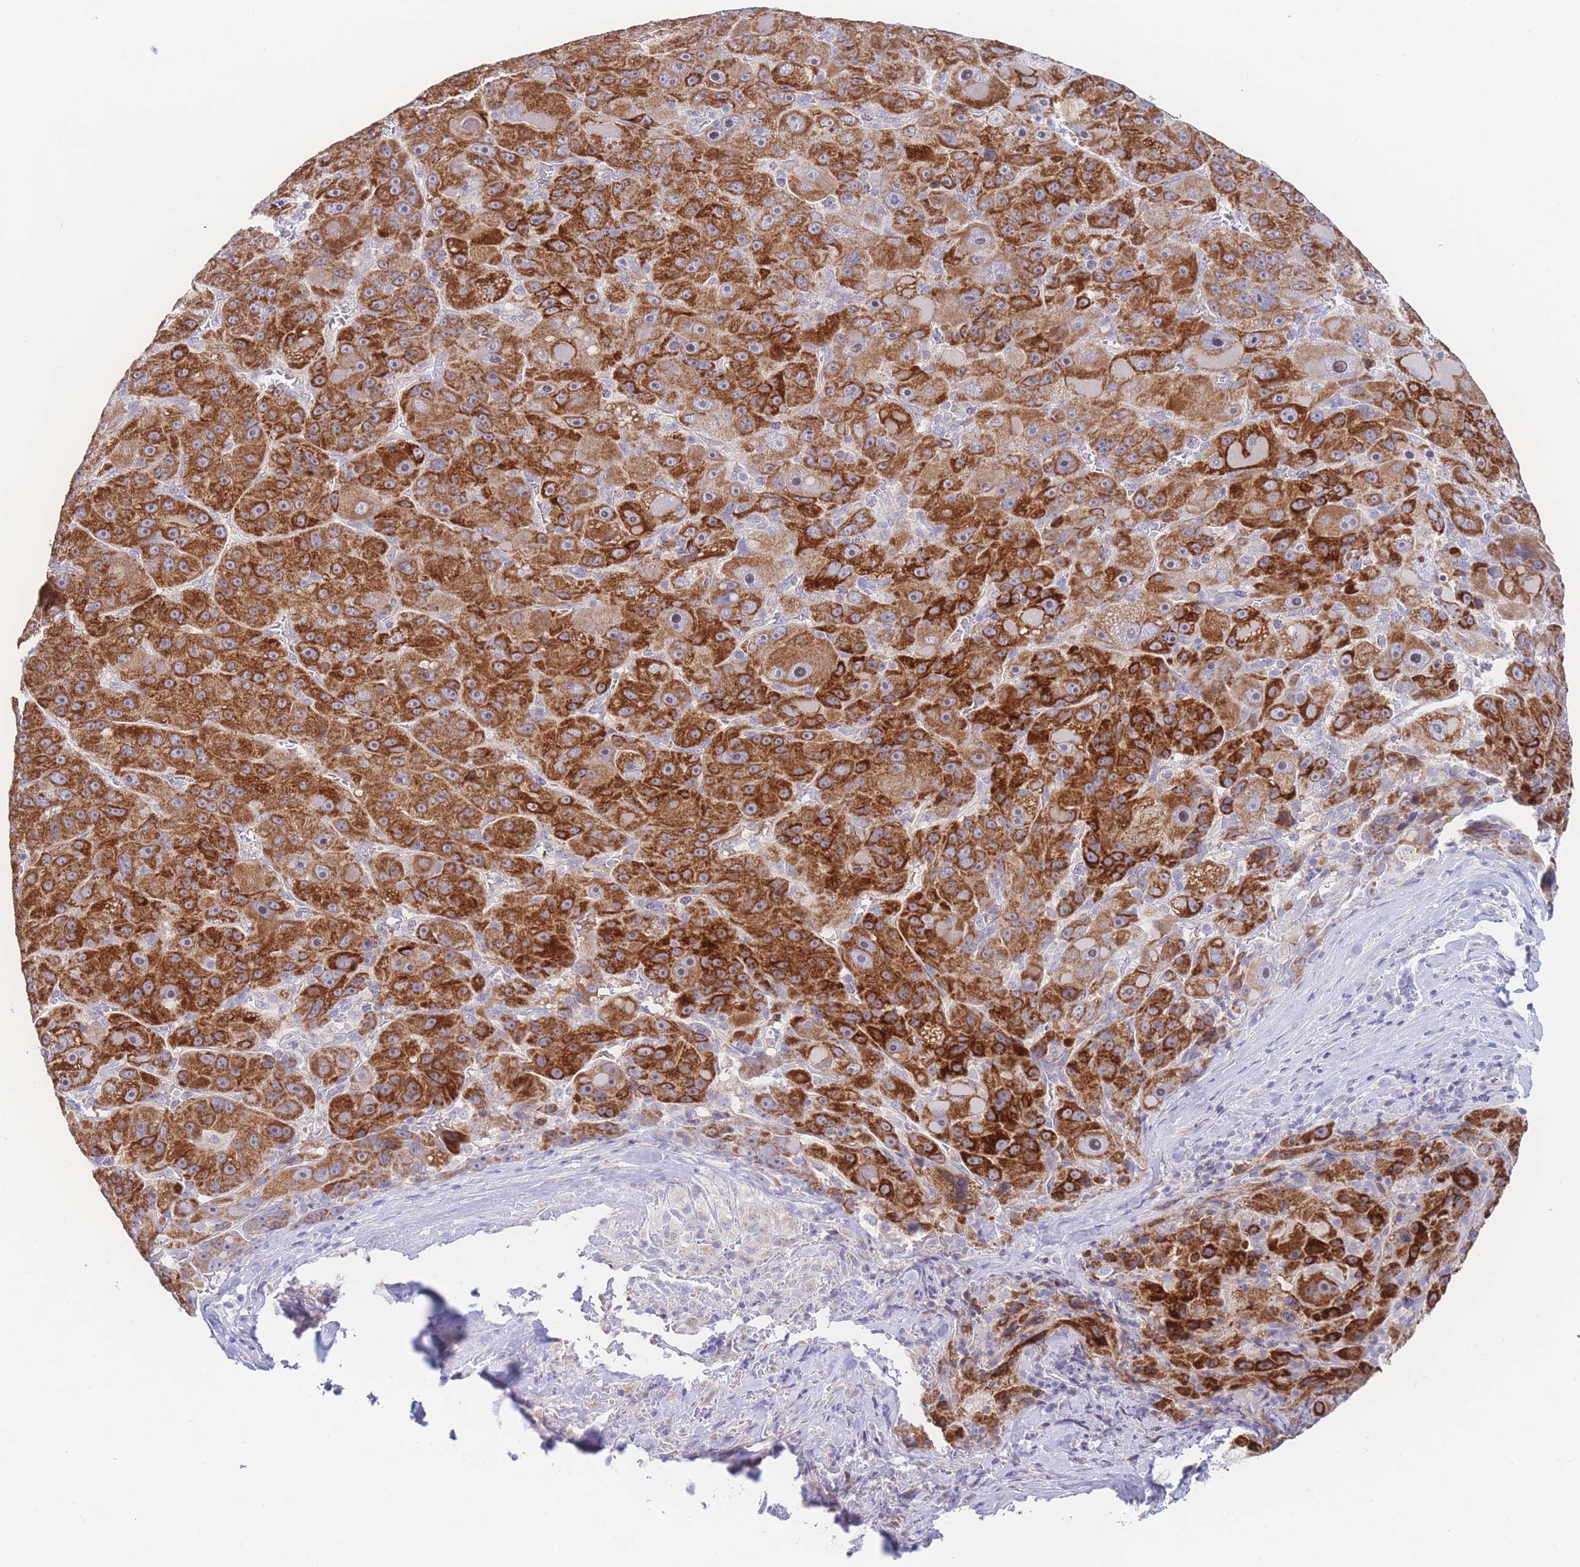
{"staining": {"intensity": "strong", "quantity": ">75%", "location": "cytoplasmic/membranous"}, "tissue": "liver cancer", "cell_type": "Tumor cells", "image_type": "cancer", "snomed": [{"axis": "morphology", "description": "Carcinoma, Hepatocellular, NOS"}, {"axis": "topography", "description": "Liver"}], "caption": "IHC image of liver cancer stained for a protein (brown), which shows high levels of strong cytoplasmic/membranous positivity in approximately >75% of tumor cells.", "gene": "GPAM", "patient": {"sex": "male", "age": 76}}